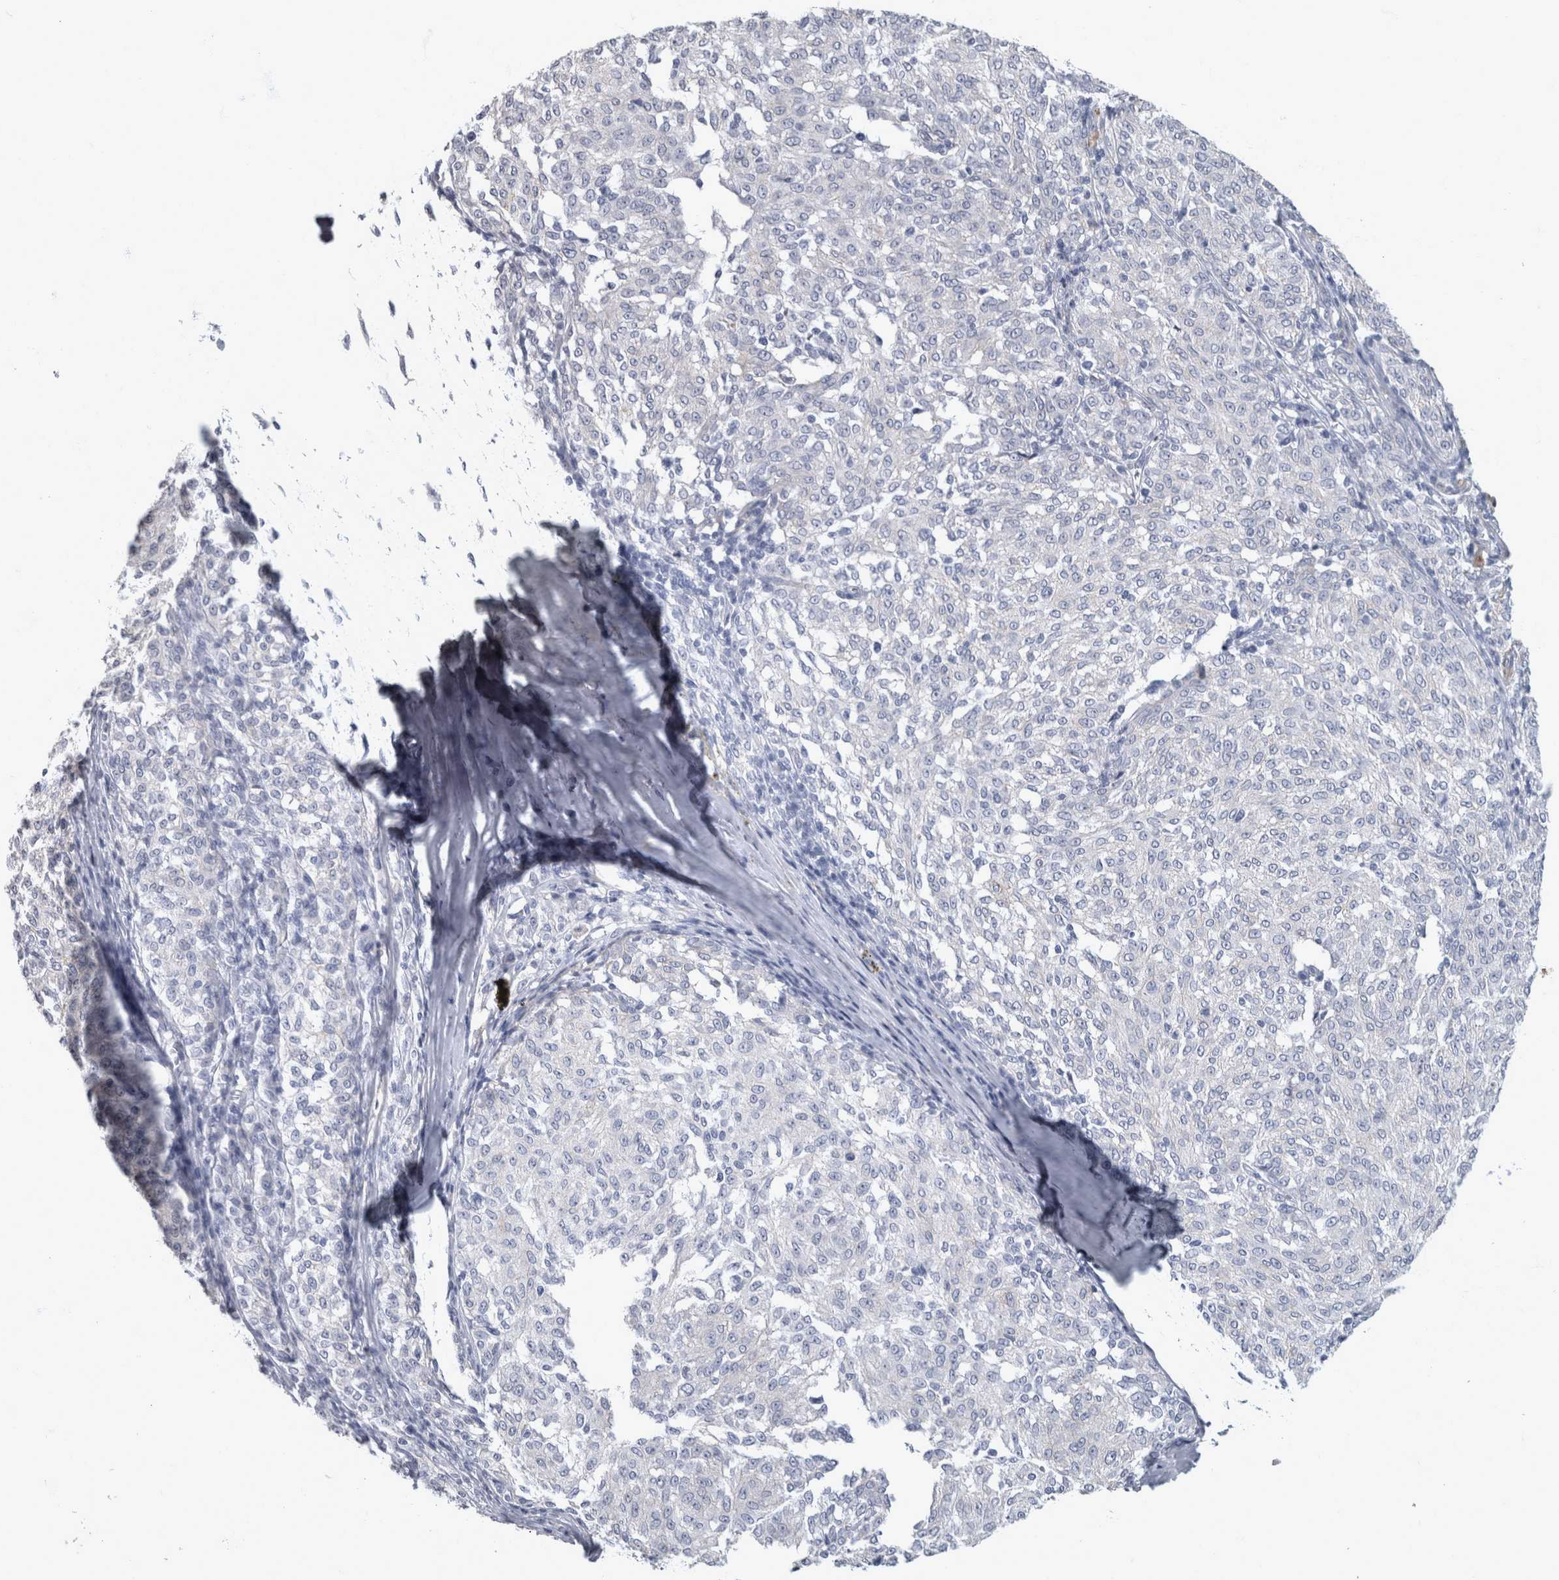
{"staining": {"intensity": "negative", "quantity": "none", "location": "none"}, "tissue": "melanoma", "cell_type": "Tumor cells", "image_type": "cancer", "snomed": [{"axis": "morphology", "description": "Malignant melanoma, NOS"}, {"axis": "topography", "description": "Skin"}], "caption": "Protein analysis of melanoma shows no significant expression in tumor cells. Brightfield microscopy of immunohistochemistry (IHC) stained with DAB (3,3'-diaminobenzidine) (brown) and hematoxylin (blue), captured at high magnification.", "gene": "DSG2", "patient": {"sex": "female", "age": 72}}